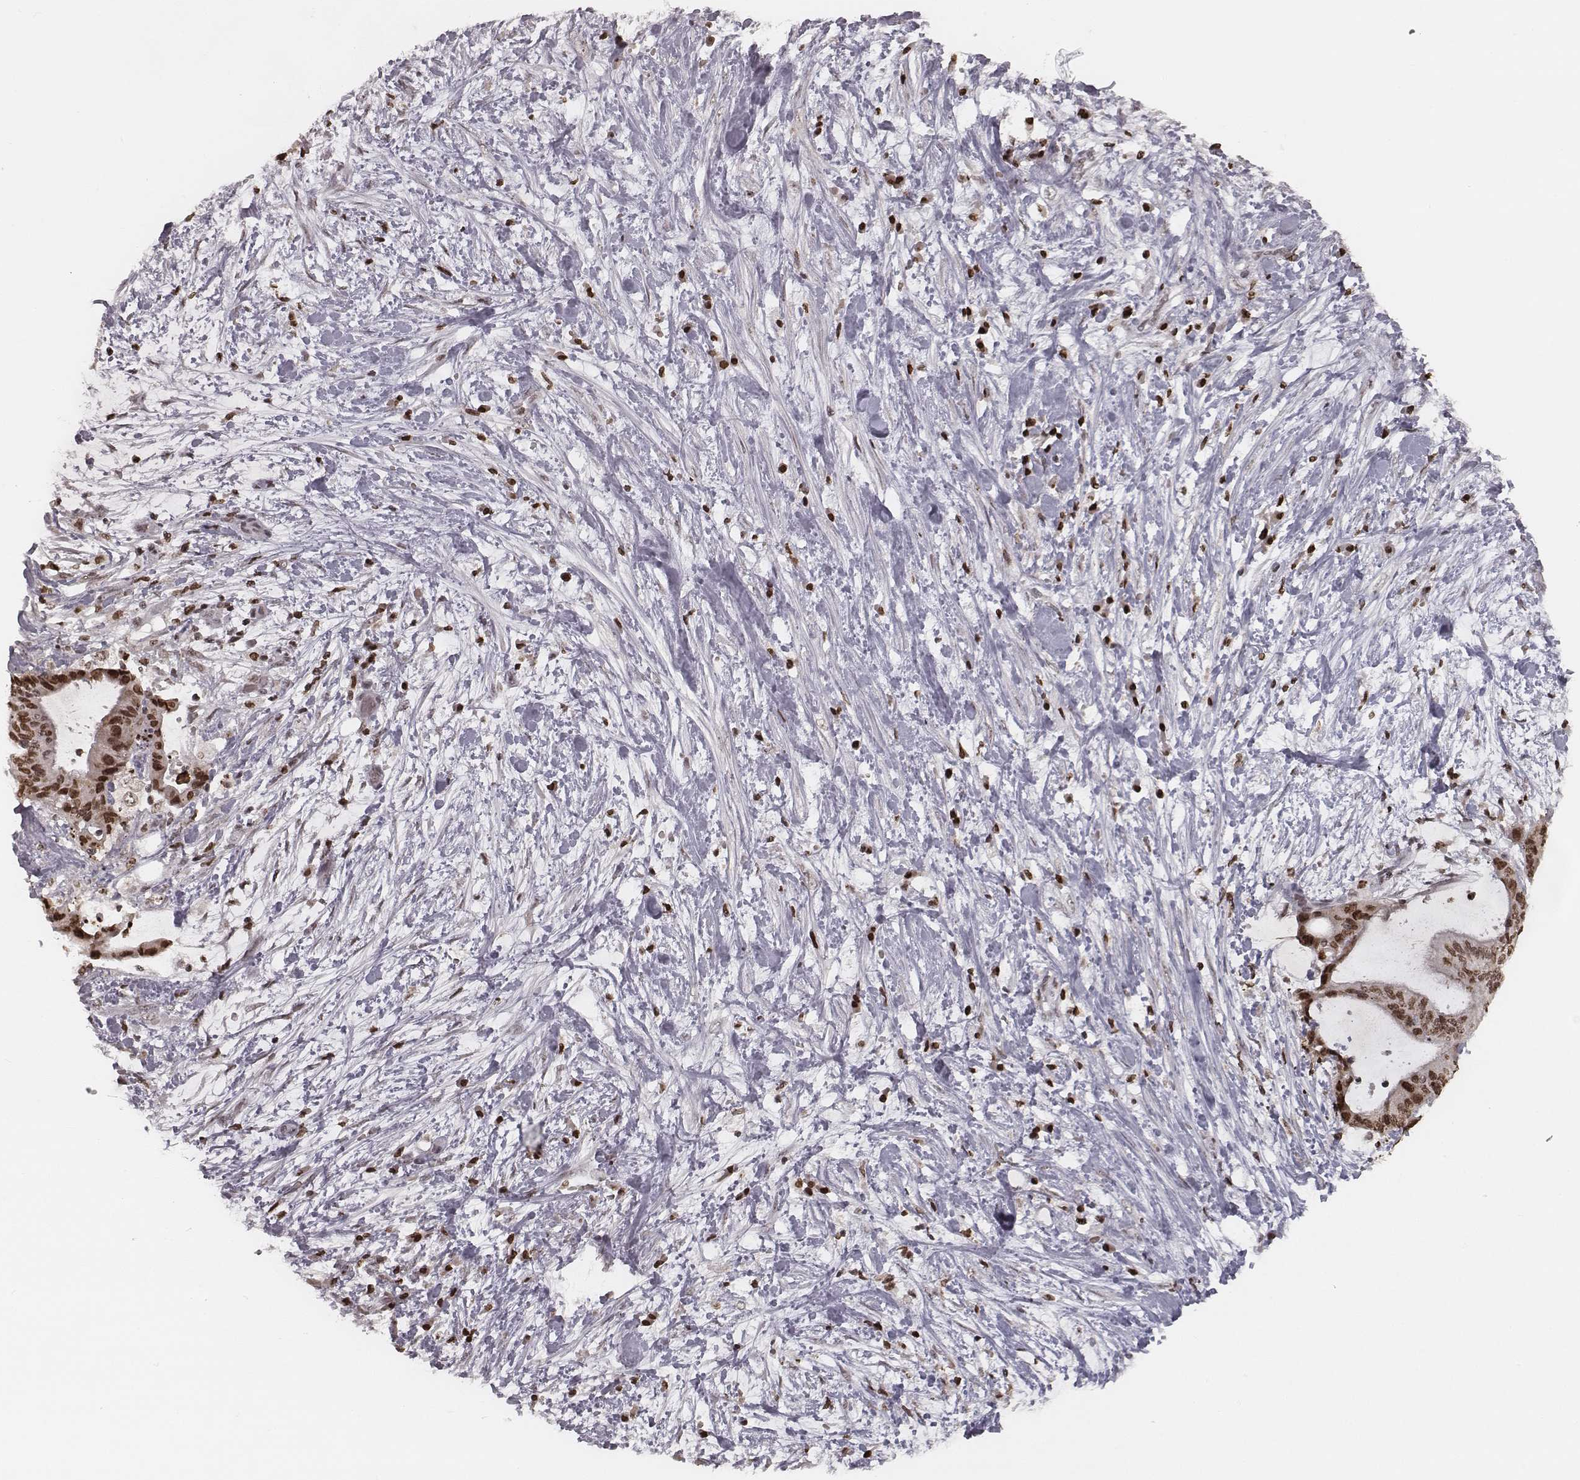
{"staining": {"intensity": "strong", "quantity": ">75%", "location": "nuclear"}, "tissue": "liver cancer", "cell_type": "Tumor cells", "image_type": "cancer", "snomed": [{"axis": "morphology", "description": "Cholangiocarcinoma"}, {"axis": "topography", "description": "Liver"}], "caption": "A brown stain shows strong nuclear staining of a protein in liver cholangiocarcinoma tumor cells.", "gene": "HMGA2", "patient": {"sex": "female", "age": 73}}